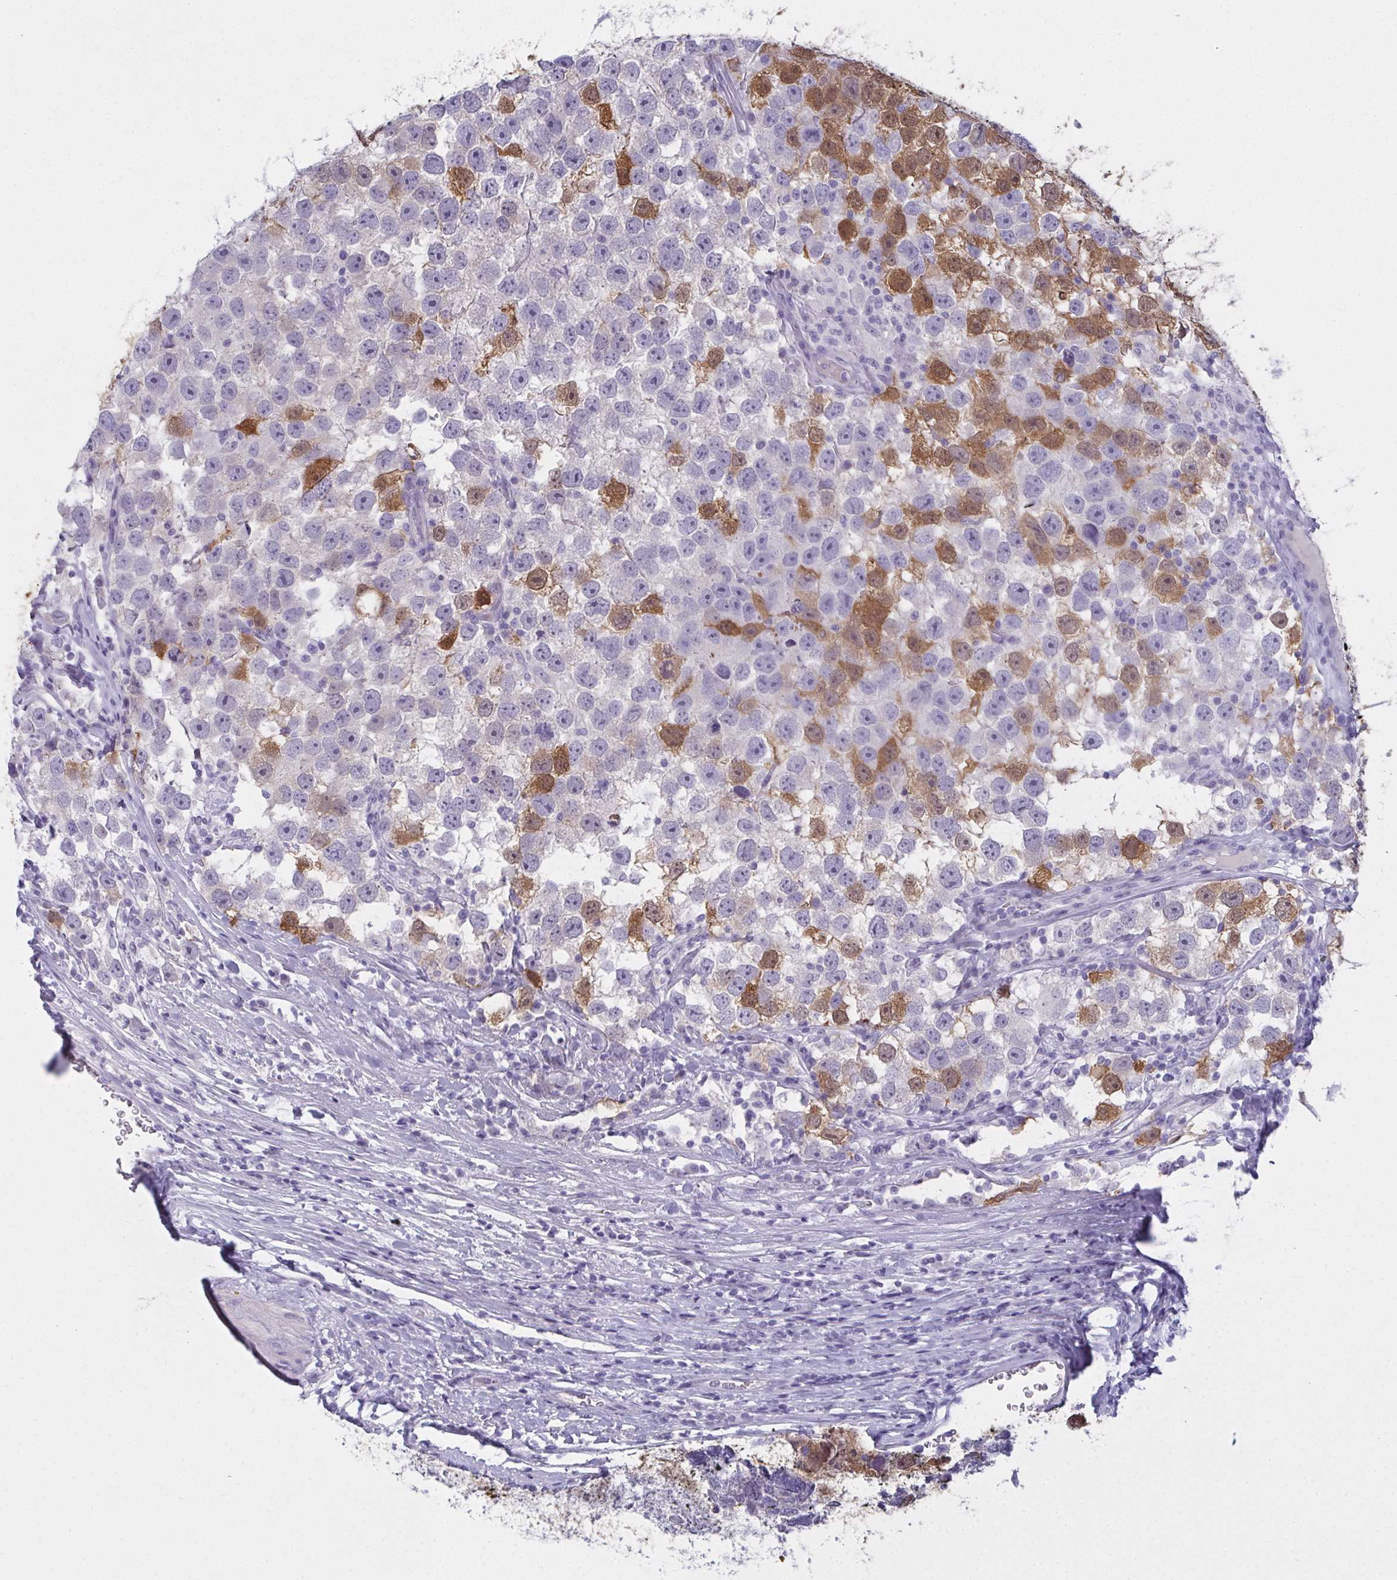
{"staining": {"intensity": "moderate", "quantity": "25%-75%", "location": "cytoplasmic/membranous,nuclear"}, "tissue": "testis cancer", "cell_type": "Tumor cells", "image_type": "cancer", "snomed": [{"axis": "morphology", "description": "Seminoma, NOS"}, {"axis": "topography", "description": "Testis"}], "caption": "Moderate cytoplasmic/membranous and nuclear staining for a protein is seen in approximately 25%-75% of tumor cells of seminoma (testis) using IHC.", "gene": "SLC36A2", "patient": {"sex": "male", "age": 26}}